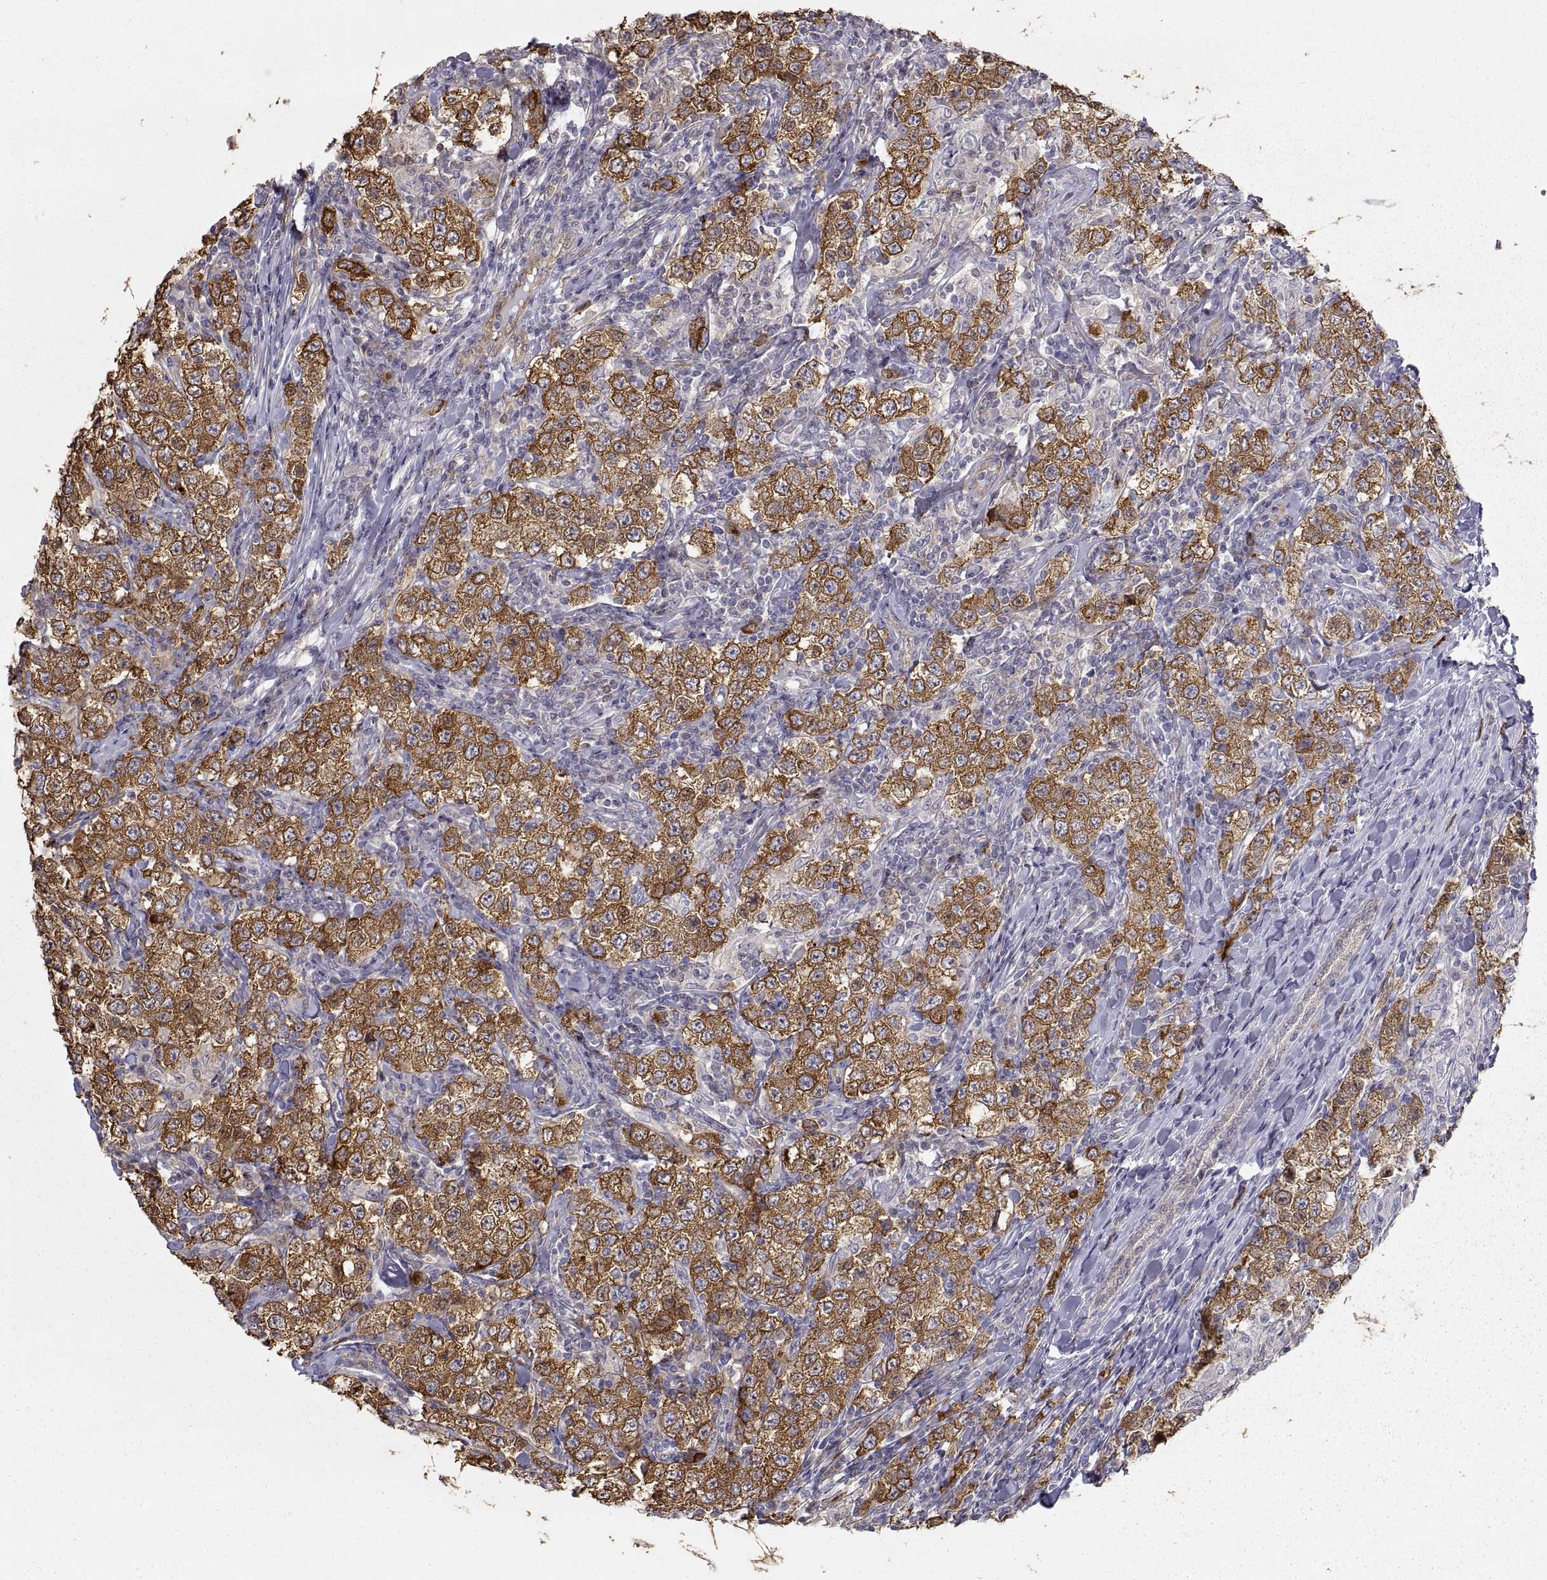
{"staining": {"intensity": "strong", "quantity": ">75%", "location": "cytoplasmic/membranous"}, "tissue": "testis cancer", "cell_type": "Tumor cells", "image_type": "cancer", "snomed": [{"axis": "morphology", "description": "Seminoma, NOS"}, {"axis": "morphology", "description": "Carcinoma, Embryonal, NOS"}, {"axis": "topography", "description": "Testis"}], "caption": "IHC of testis cancer shows high levels of strong cytoplasmic/membranous positivity in approximately >75% of tumor cells.", "gene": "HSP90AB1", "patient": {"sex": "male", "age": 41}}